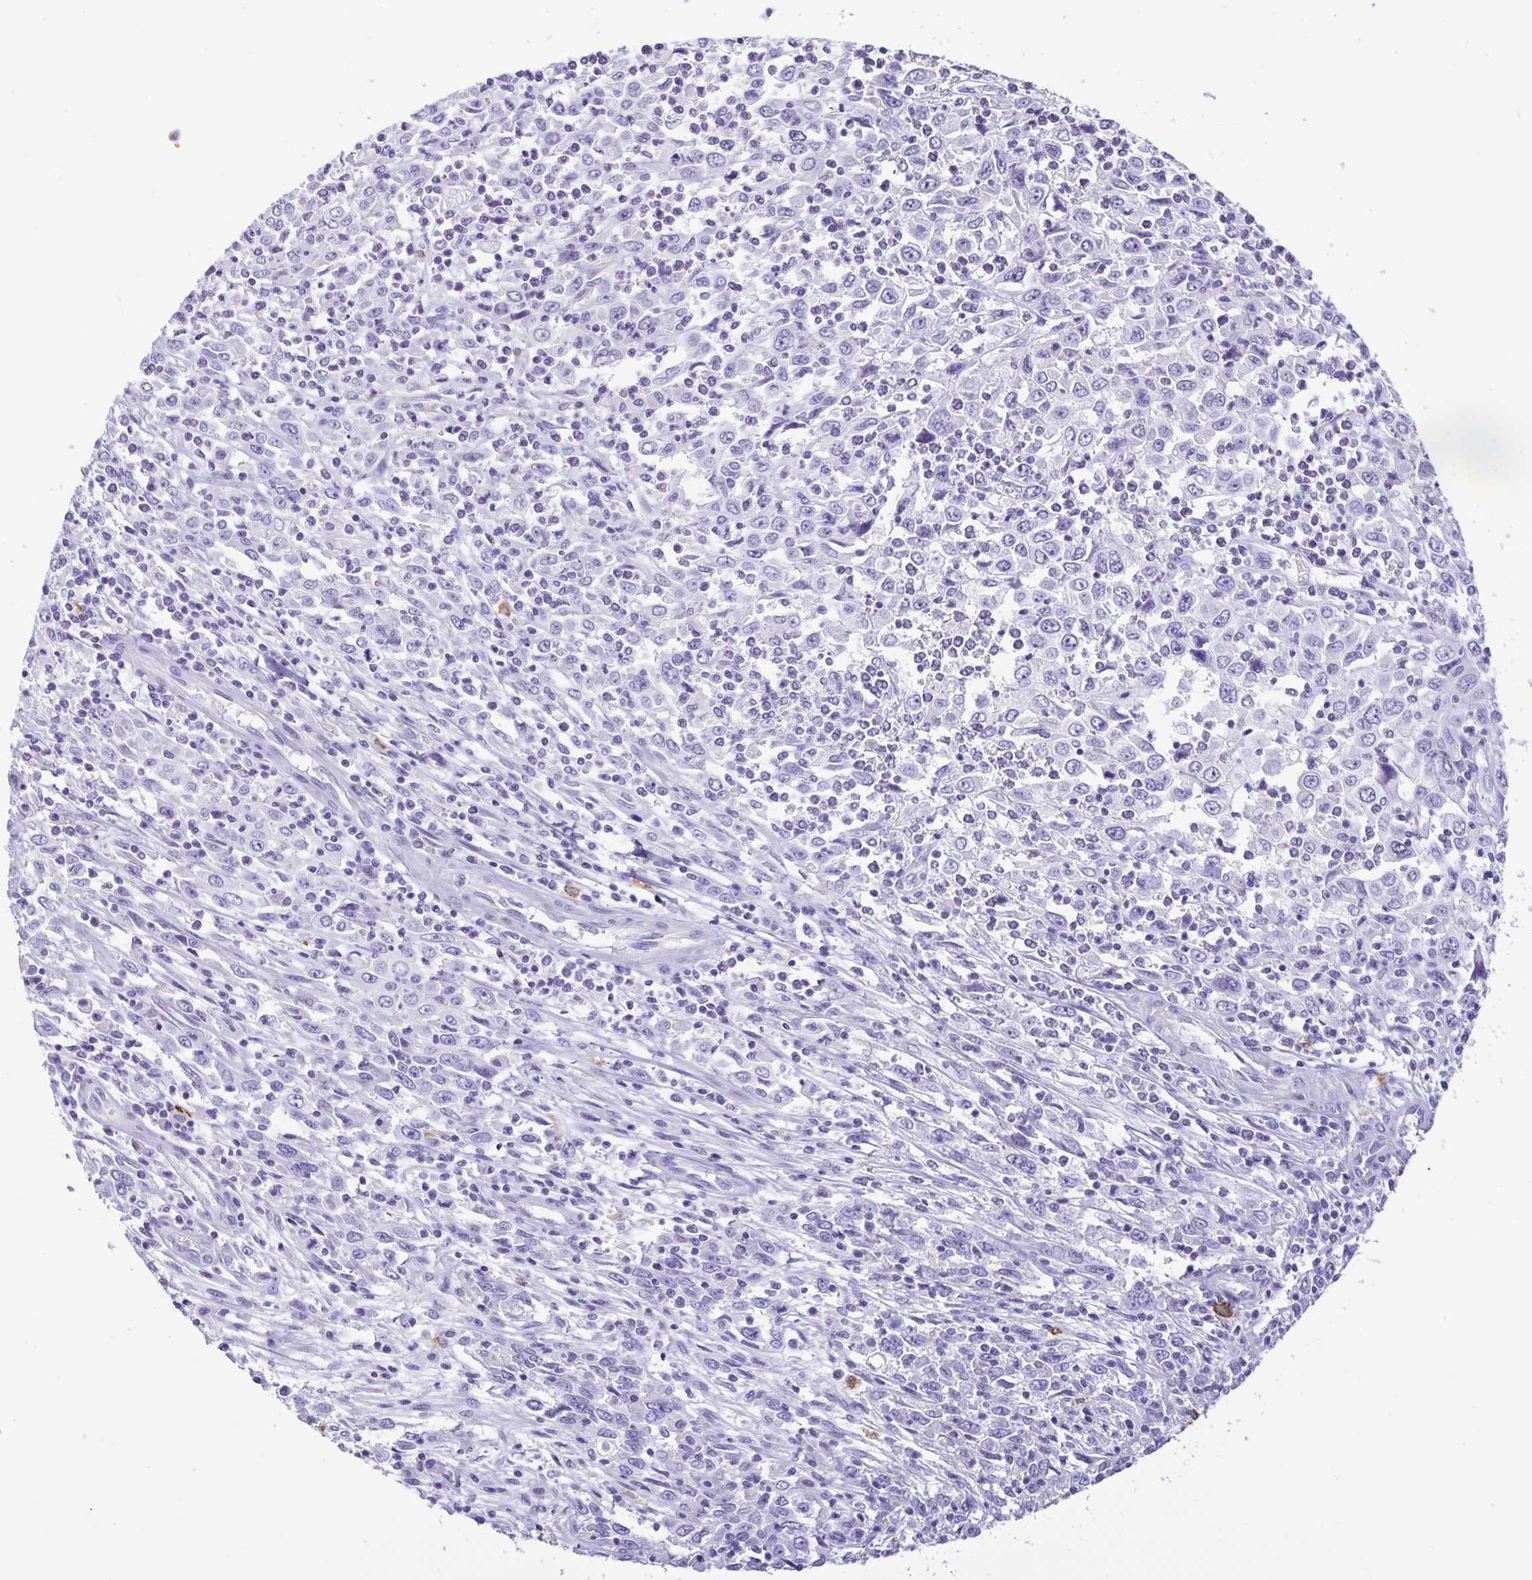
{"staining": {"intensity": "negative", "quantity": "none", "location": "none"}, "tissue": "cervical cancer", "cell_type": "Tumor cells", "image_type": "cancer", "snomed": [{"axis": "morphology", "description": "Adenocarcinoma, NOS"}, {"axis": "topography", "description": "Cervix"}], "caption": "An immunohistochemistry image of cervical cancer is shown. There is no staining in tumor cells of cervical cancer. (DAB IHC, high magnification).", "gene": "IBTK", "patient": {"sex": "female", "age": 40}}